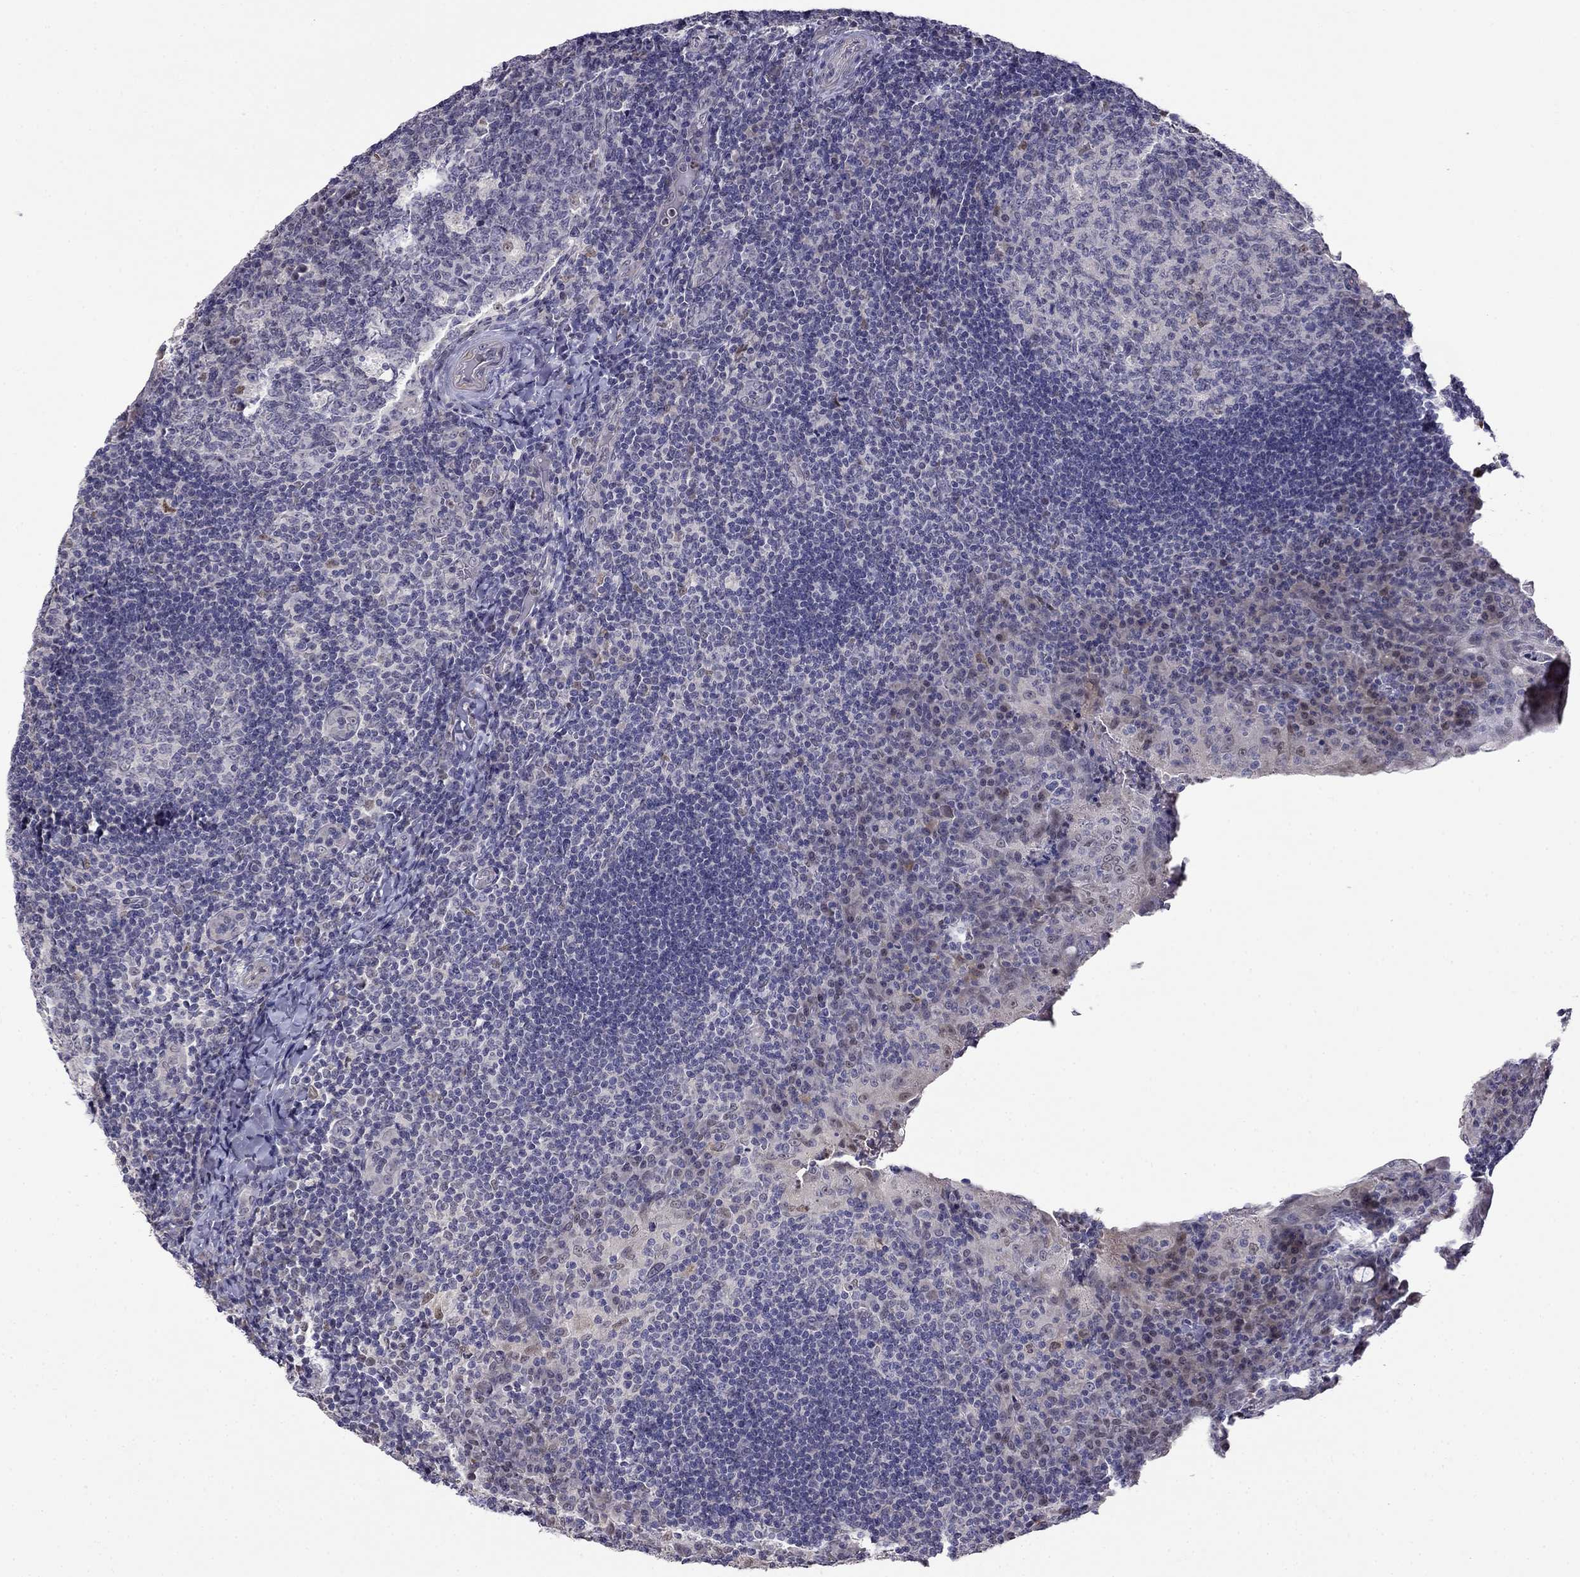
{"staining": {"intensity": "negative", "quantity": "none", "location": "none"}, "tissue": "tonsil", "cell_type": "Germinal center cells", "image_type": "normal", "snomed": [{"axis": "morphology", "description": "Normal tissue, NOS"}, {"axis": "topography", "description": "Tonsil"}], "caption": "High power microscopy histopathology image of an IHC histopathology image of unremarkable tonsil, revealing no significant staining in germinal center cells.", "gene": "LRRC39", "patient": {"sex": "male", "age": 17}}